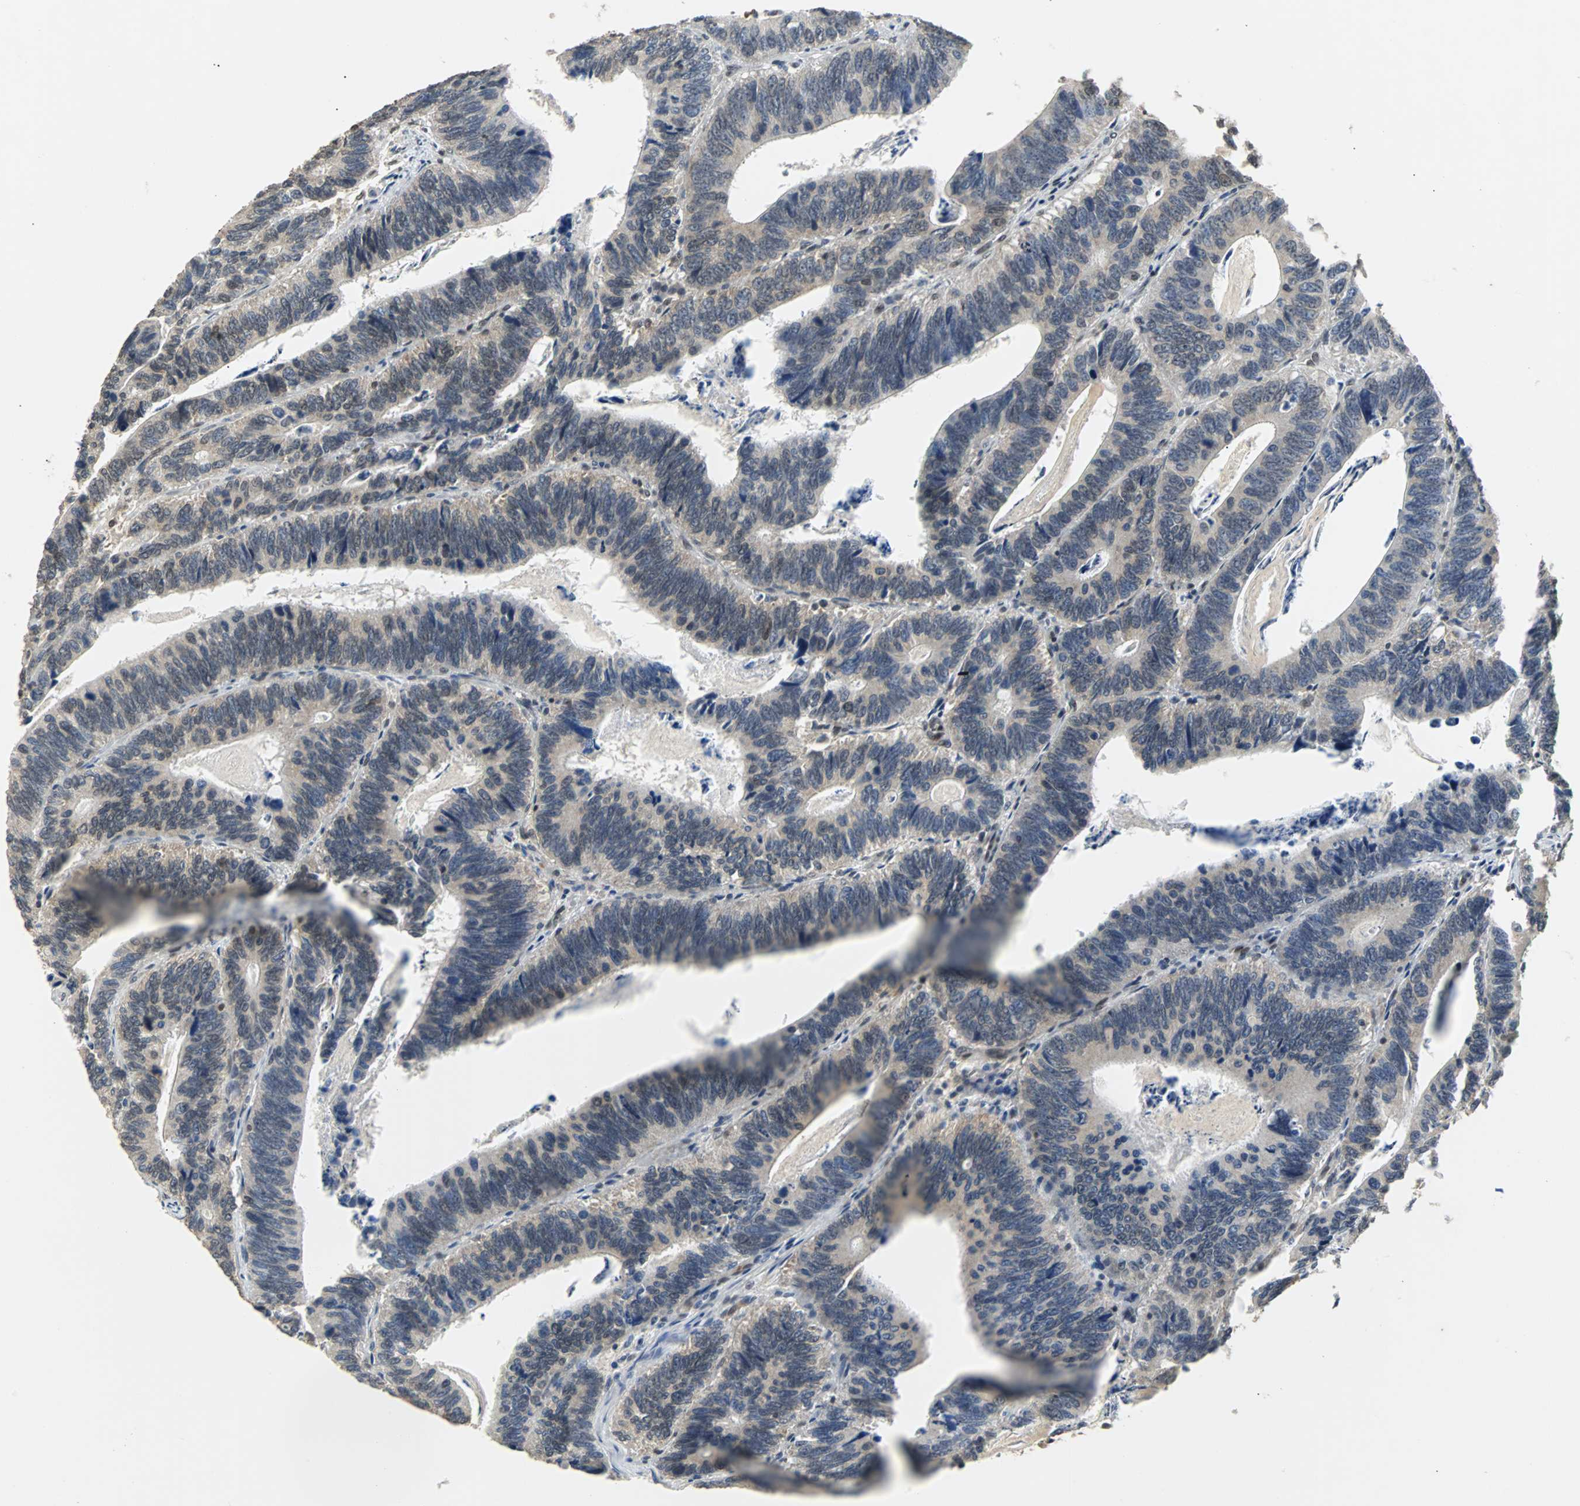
{"staining": {"intensity": "weak", "quantity": "<25%", "location": "cytoplasmic/membranous"}, "tissue": "colorectal cancer", "cell_type": "Tumor cells", "image_type": "cancer", "snomed": [{"axis": "morphology", "description": "Adenocarcinoma, NOS"}, {"axis": "topography", "description": "Colon"}], "caption": "Adenocarcinoma (colorectal) was stained to show a protein in brown. There is no significant expression in tumor cells. Nuclei are stained in blue.", "gene": "PHC1", "patient": {"sex": "male", "age": 72}}